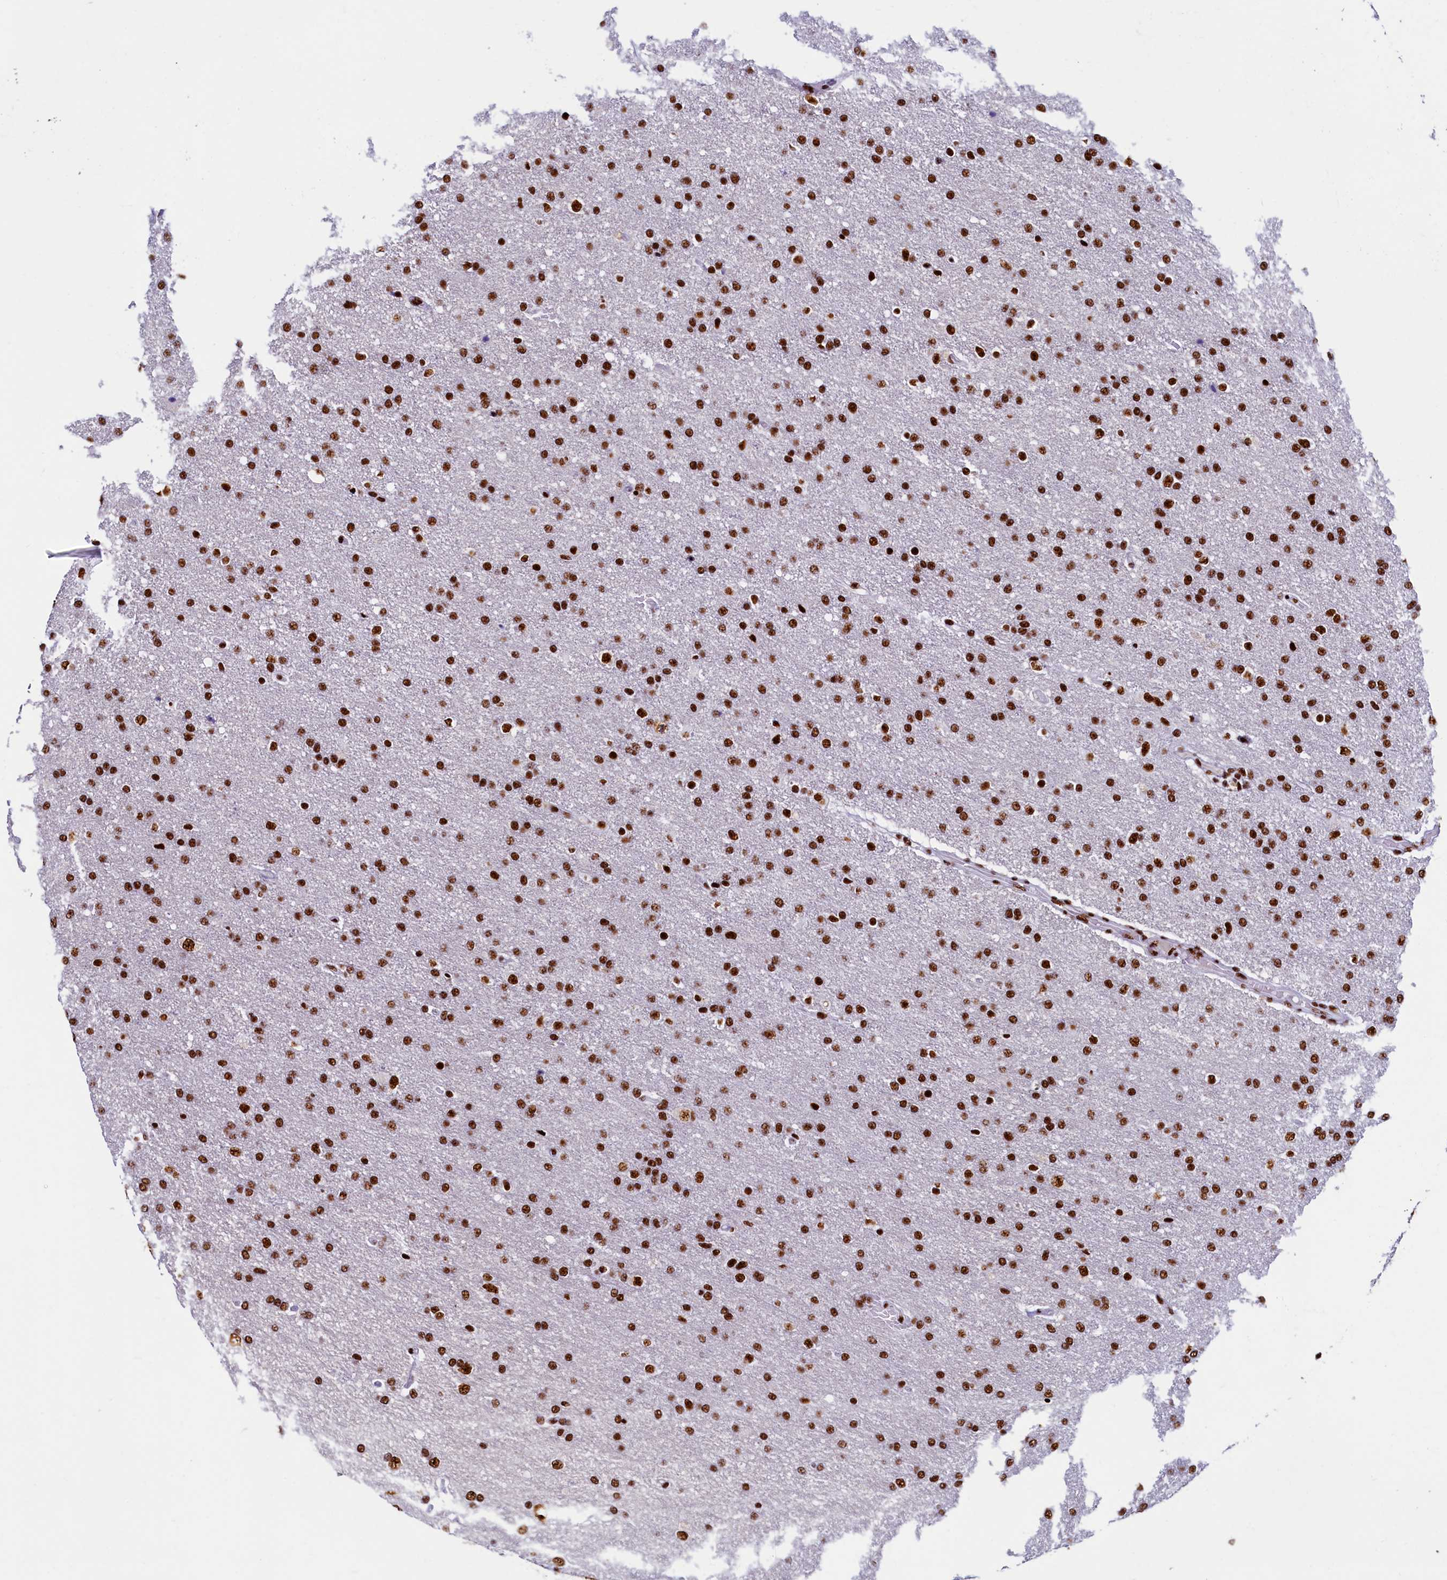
{"staining": {"intensity": "strong", "quantity": ">75%", "location": "nuclear"}, "tissue": "glioma", "cell_type": "Tumor cells", "image_type": "cancer", "snomed": [{"axis": "morphology", "description": "Glioma, malignant, High grade"}, {"axis": "topography", "description": "Brain"}], "caption": "Protein expression by IHC exhibits strong nuclear positivity in about >75% of tumor cells in malignant glioma (high-grade). (Brightfield microscopy of DAB IHC at high magnification).", "gene": "SRRM2", "patient": {"sex": "male", "age": 72}}